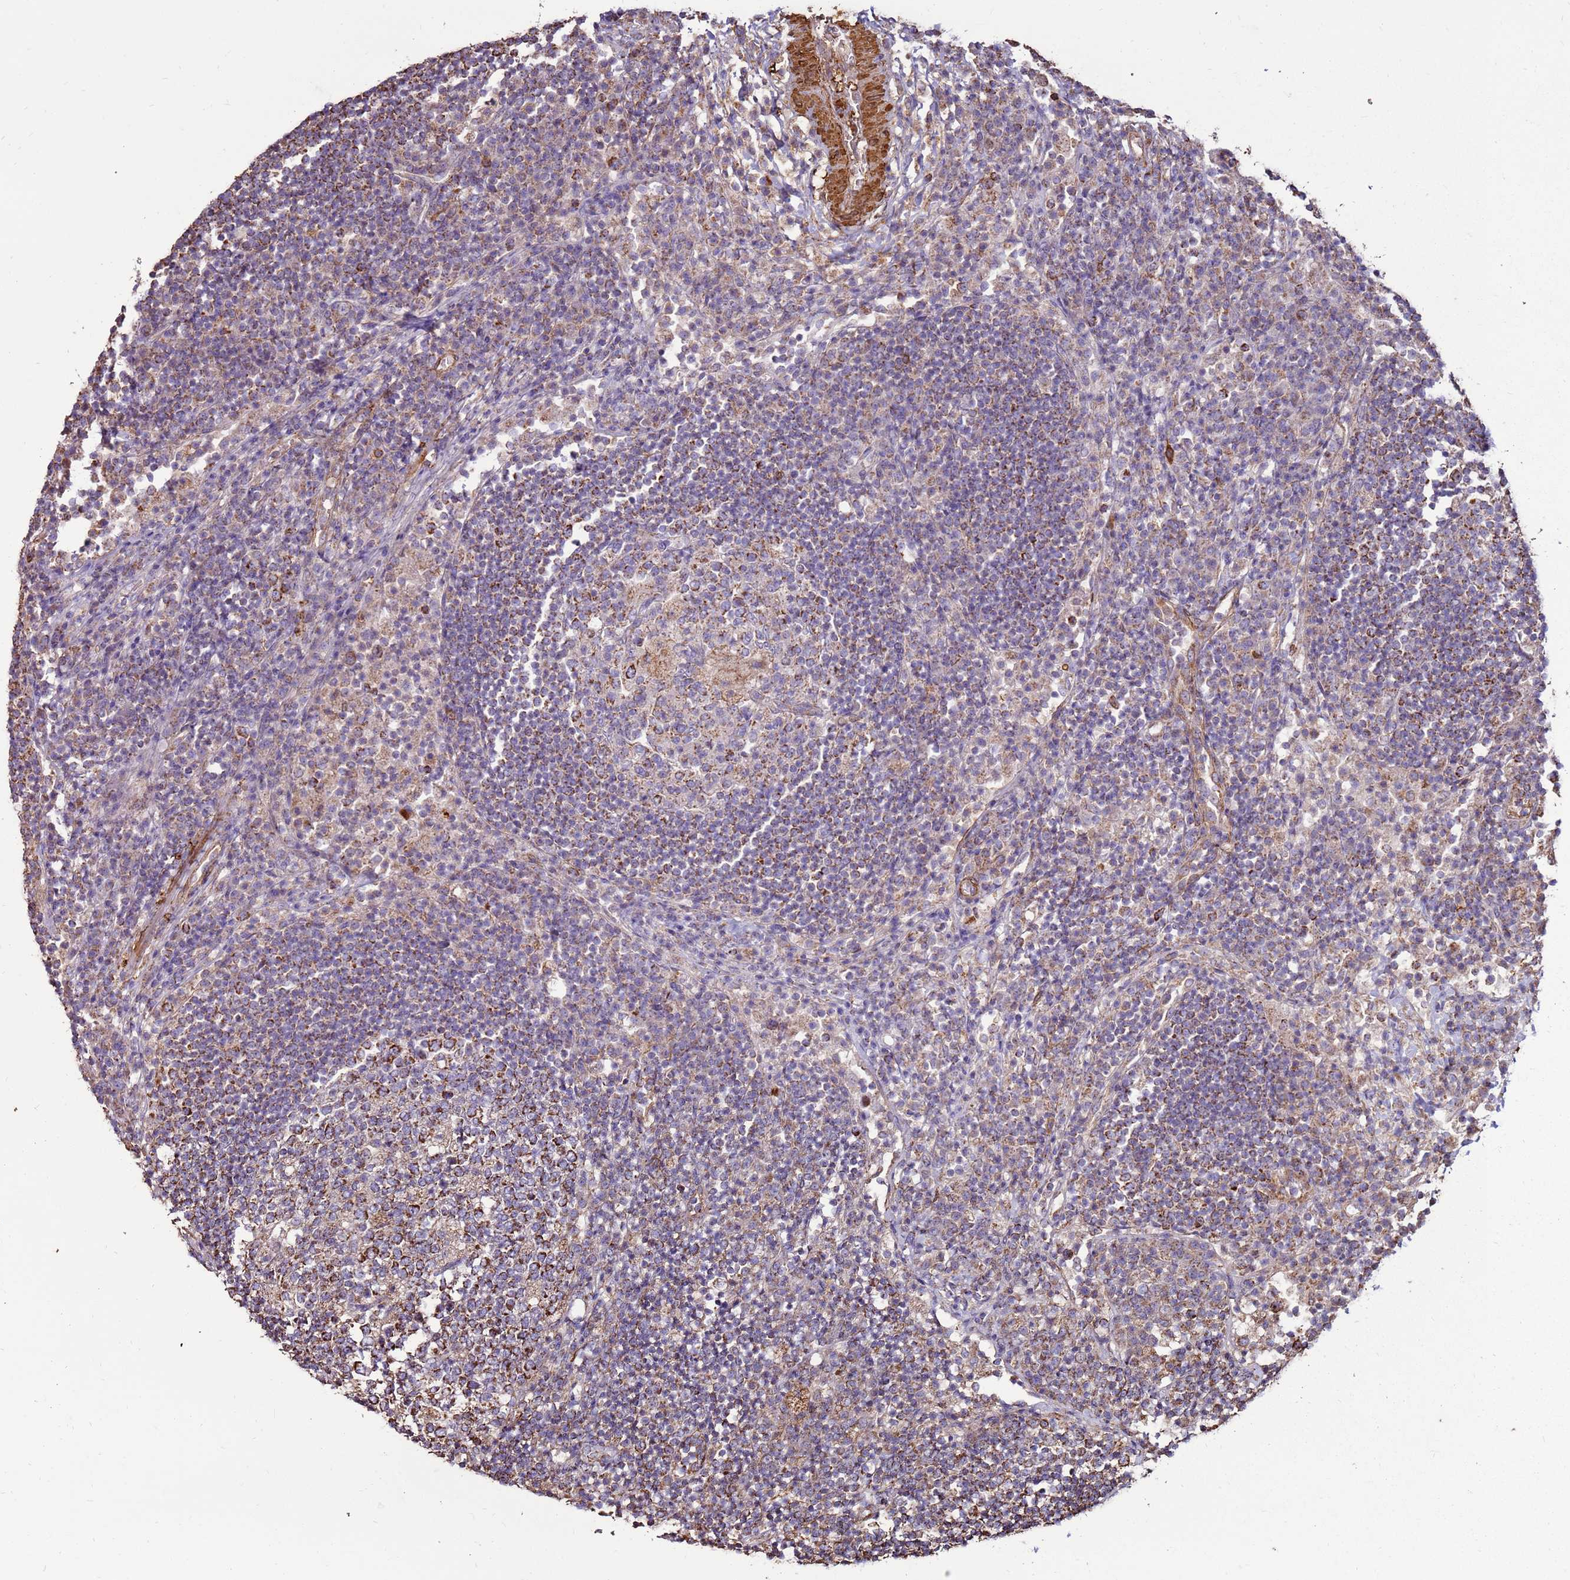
{"staining": {"intensity": "strong", "quantity": "25%-75%", "location": "cytoplasmic/membranous"}, "tissue": "lymph node", "cell_type": "Germinal center cells", "image_type": "normal", "snomed": [{"axis": "morphology", "description": "Normal tissue, NOS"}, {"axis": "topography", "description": "Lymph node"}], "caption": "An image of human lymph node stained for a protein reveals strong cytoplasmic/membranous brown staining in germinal center cells. Nuclei are stained in blue.", "gene": "DDX59", "patient": {"sex": "female", "age": 53}}